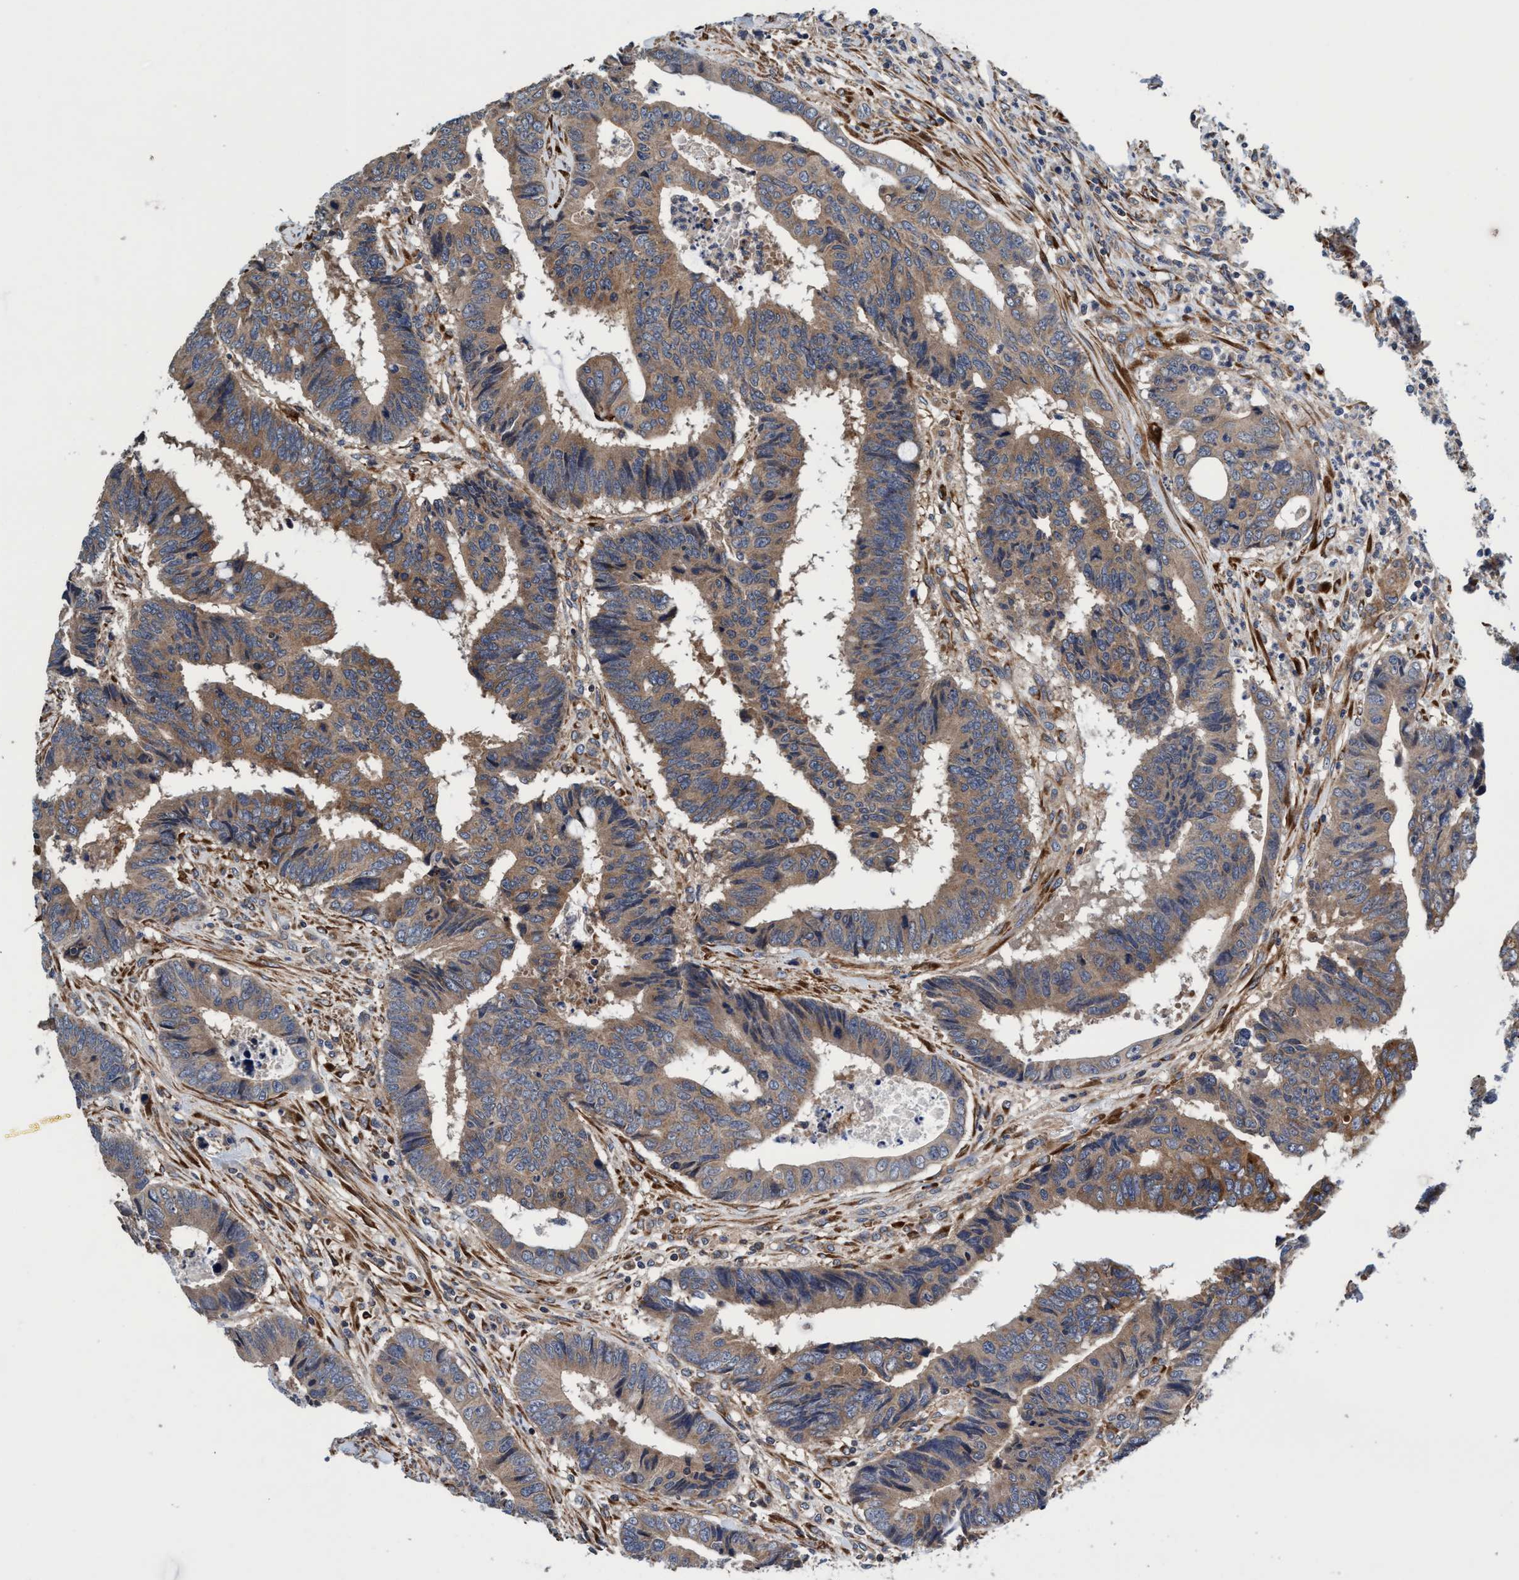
{"staining": {"intensity": "moderate", "quantity": ">75%", "location": "cytoplasmic/membranous"}, "tissue": "colorectal cancer", "cell_type": "Tumor cells", "image_type": "cancer", "snomed": [{"axis": "morphology", "description": "Adenocarcinoma, NOS"}, {"axis": "topography", "description": "Rectum"}], "caption": "A micrograph of colorectal adenocarcinoma stained for a protein shows moderate cytoplasmic/membranous brown staining in tumor cells.", "gene": "CALCOCO2", "patient": {"sex": "male", "age": 84}}